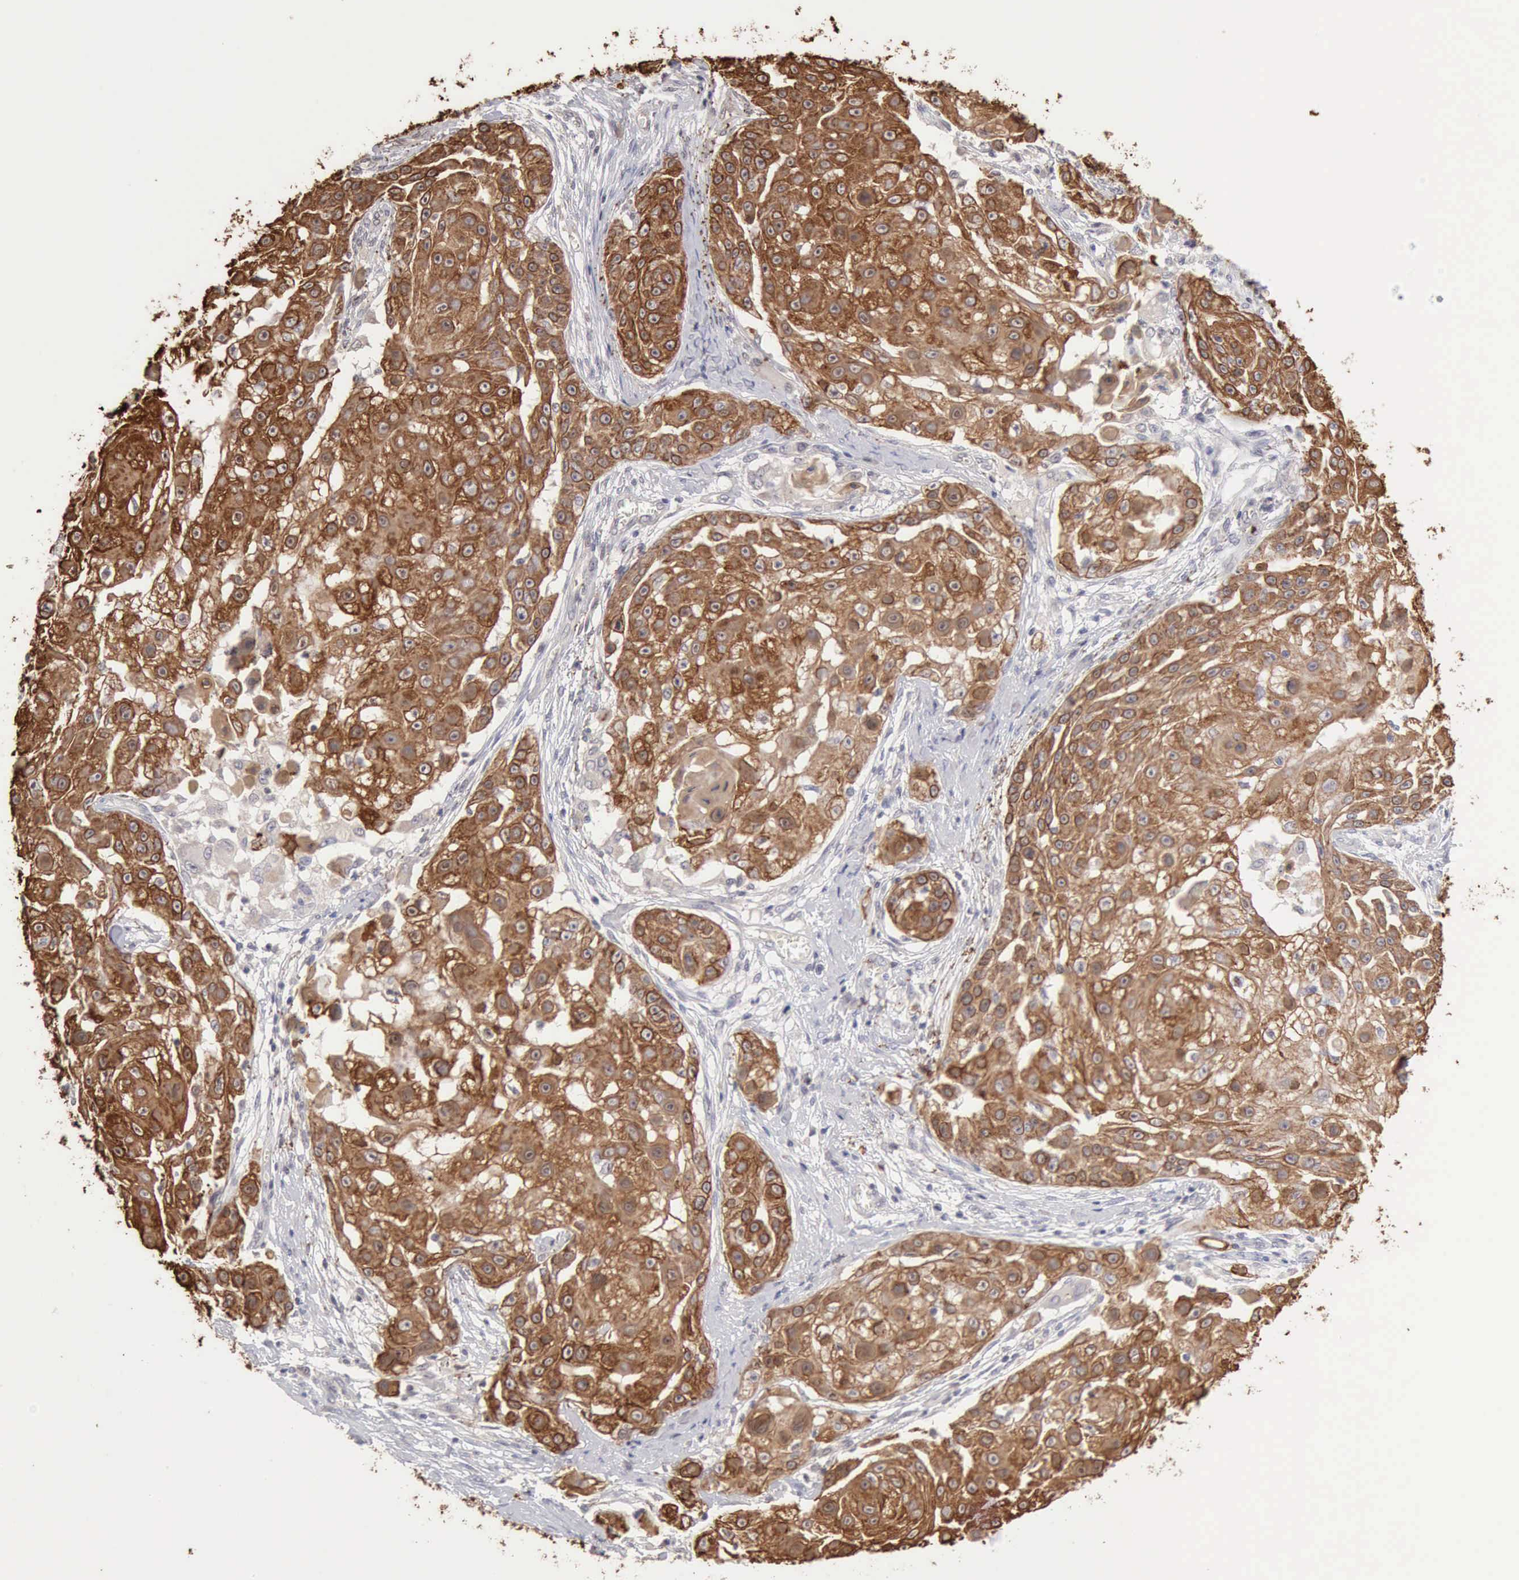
{"staining": {"intensity": "strong", "quantity": ">75%", "location": "cytoplasmic/membranous"}, "tissue": "skin cancer", "cell_type": "Tumor cells", "image_type": "cancer", "snomed": [{"axis": "morphology", "description": "Squamous cell carcinoma, NOS"}, {"axis": "topography", "description": "Skin"}], "caption": "DAB immunohistochemical staining of skin cancer (squamous cell carcinoma) reveals strong cytoplasmic/membranous protein staining in about >75% of tumor cells. Nuclei are stained in blue.", "gene": "KRT5", "patient": {"sex": "female", "age": 57}}